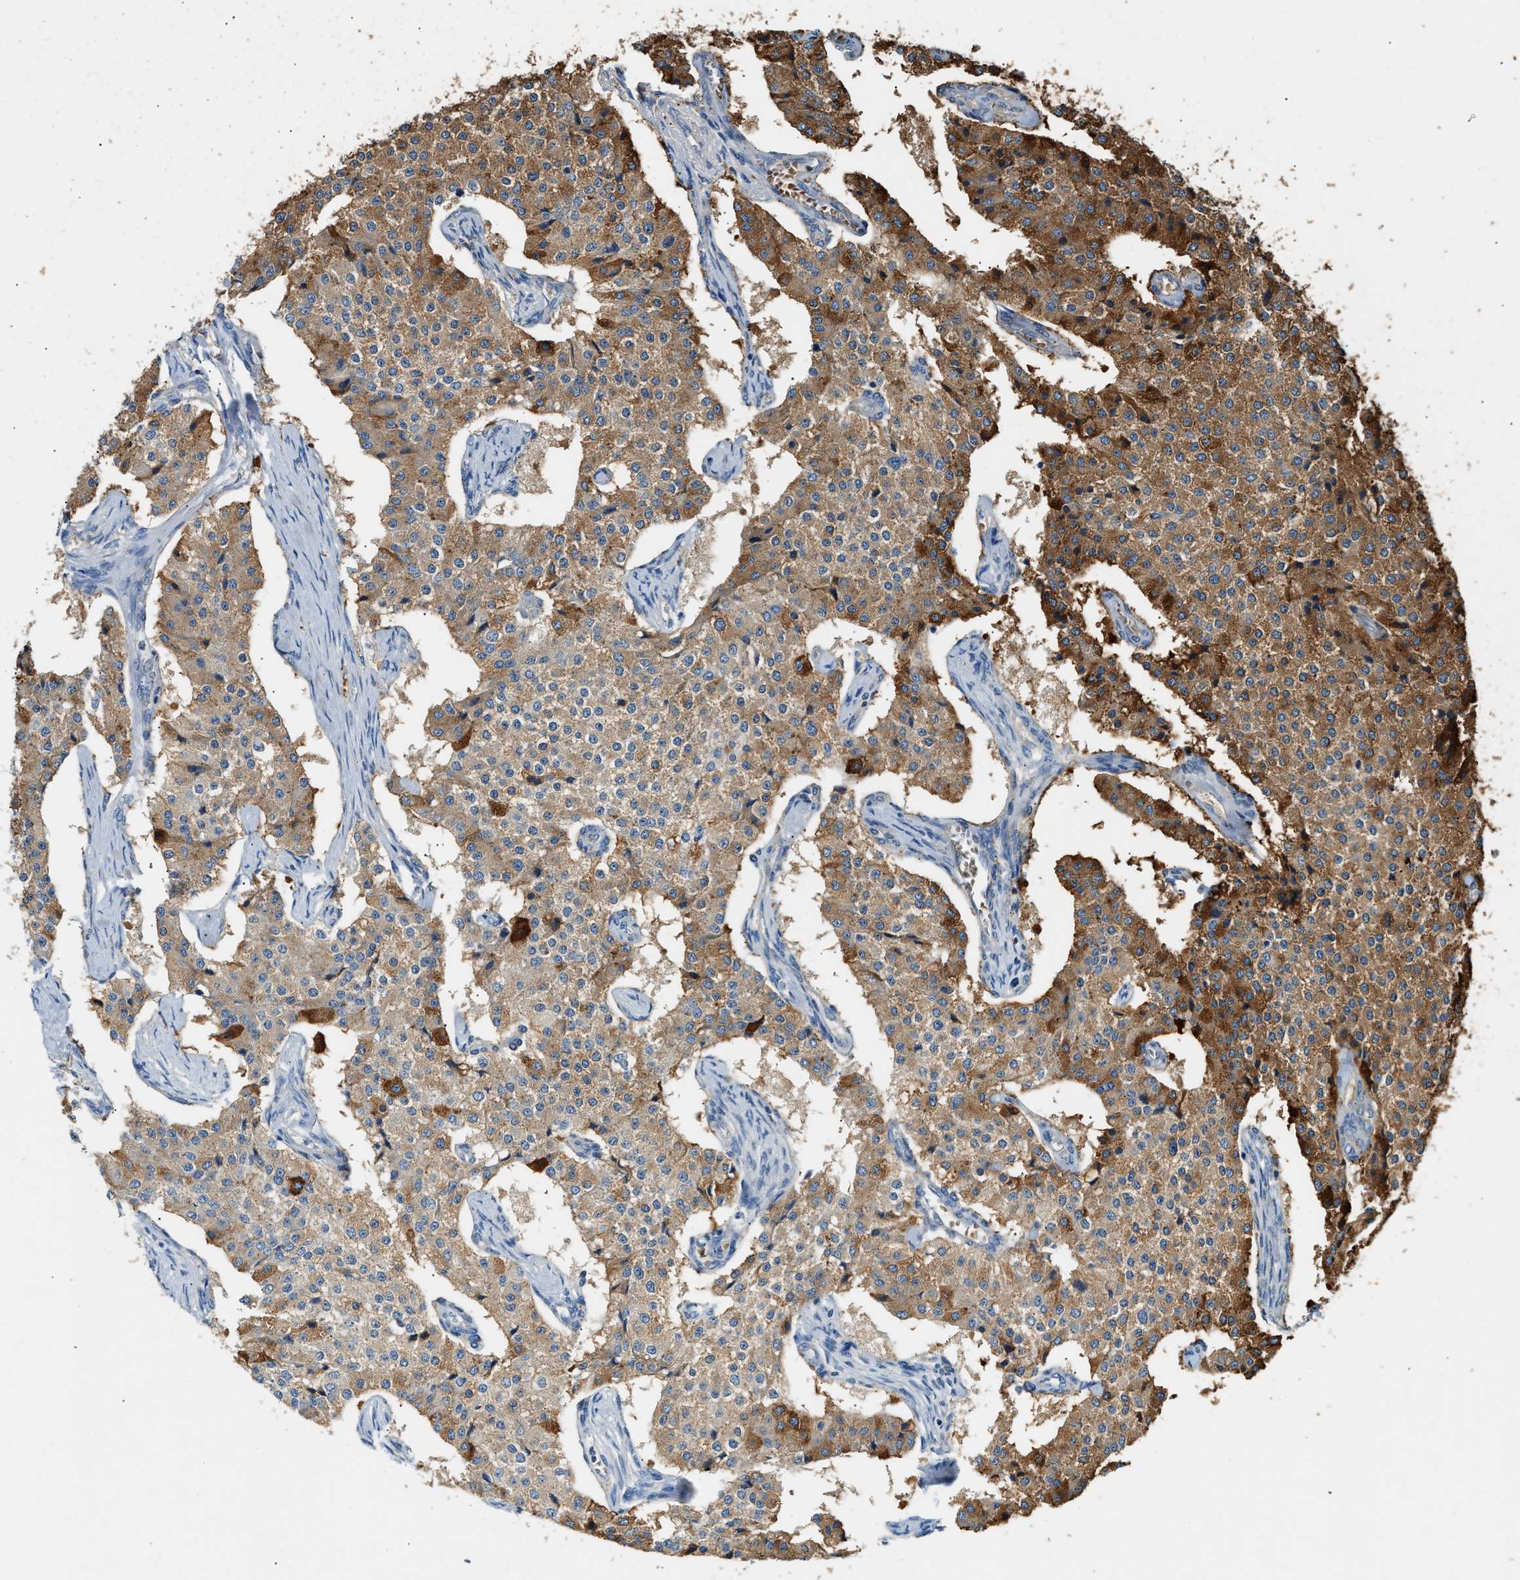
{"staining": {"intensity": "moderate", "quantity": ">75%", "location": "cytoplasmic/membranous"}, "tissue": "carcinoid", "cell_type": "Tumor cells", "image_type": "cancer", "snomed": [{"axis": "morphology", "description": "Carcinoid, malignant, NOS"}, {"axis": "topography", "description": "Colon"}], "caption": "This histopathology image displays carcinoid stained with IHC to label a protein in brown. The cytoplasmic/membranous of tumor cells show moderate positivity for the protein. Nuclei are counter-stained blue.", "gene": "TMEM268", "patient": {"sex": "female", "age": 52}}